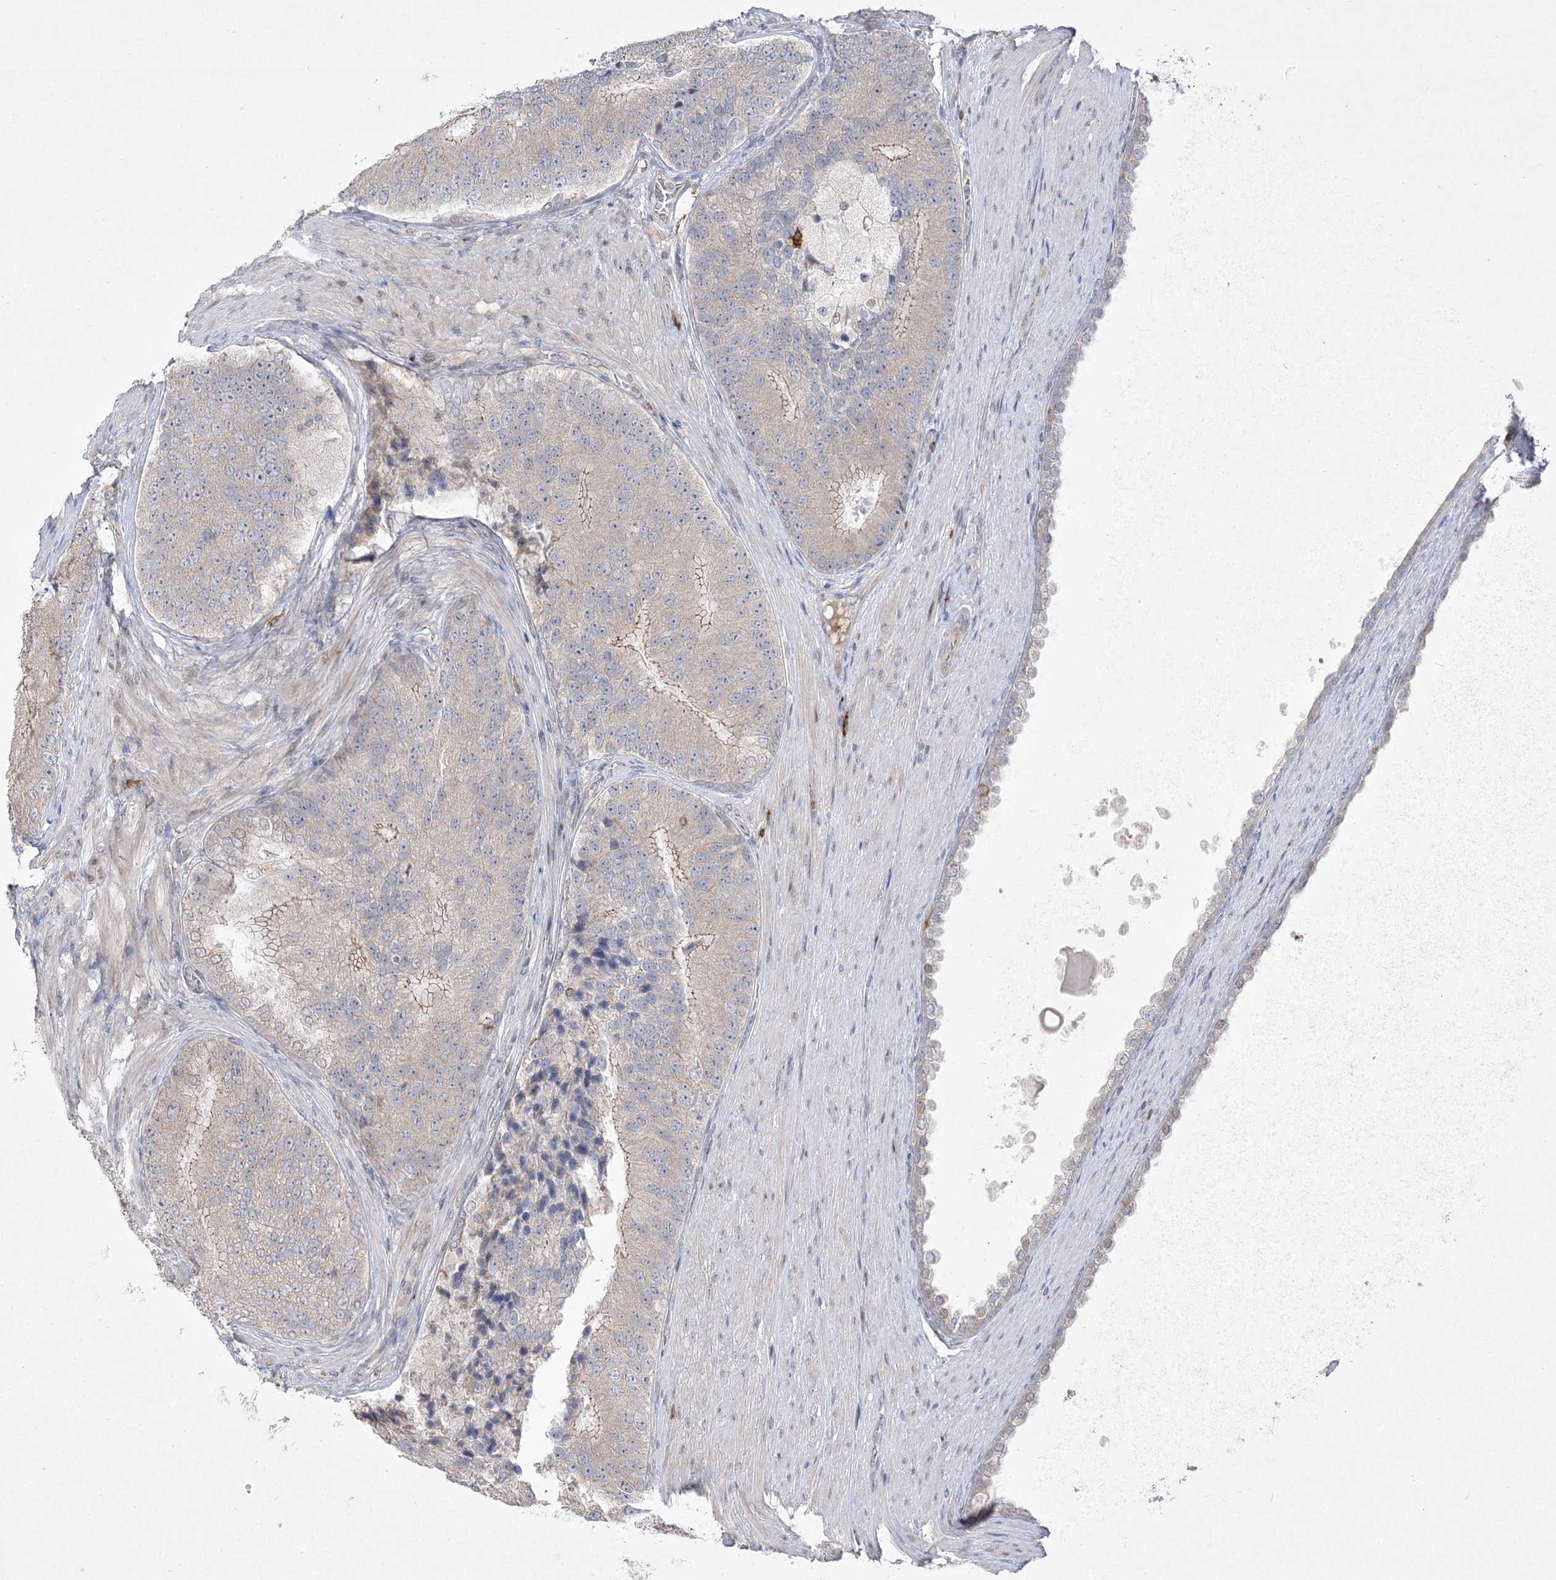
{"staining": {"intensity": "moderate", "quantity": "<25%", "location": "cytoplasmic/membranous"}, "tissue": "prostate cancer", "cell_type": "Tumor cells", "image_type": "cancer", "snomed": [{"axis": "morphology", "description": "Adenocarcinoma, High grade"}, {"axis": "topography", "description": "Prostate"}], "caption": "Immunohistochemistry (IHC) of human high-grade adenocarcinoma (prostate) exhibits low levels of moderate cytoplasmic/membranous staining in approximately <25% of tumor cells.", "gene": "CLNK", "patient": {"sex": "male", "age": 70}}